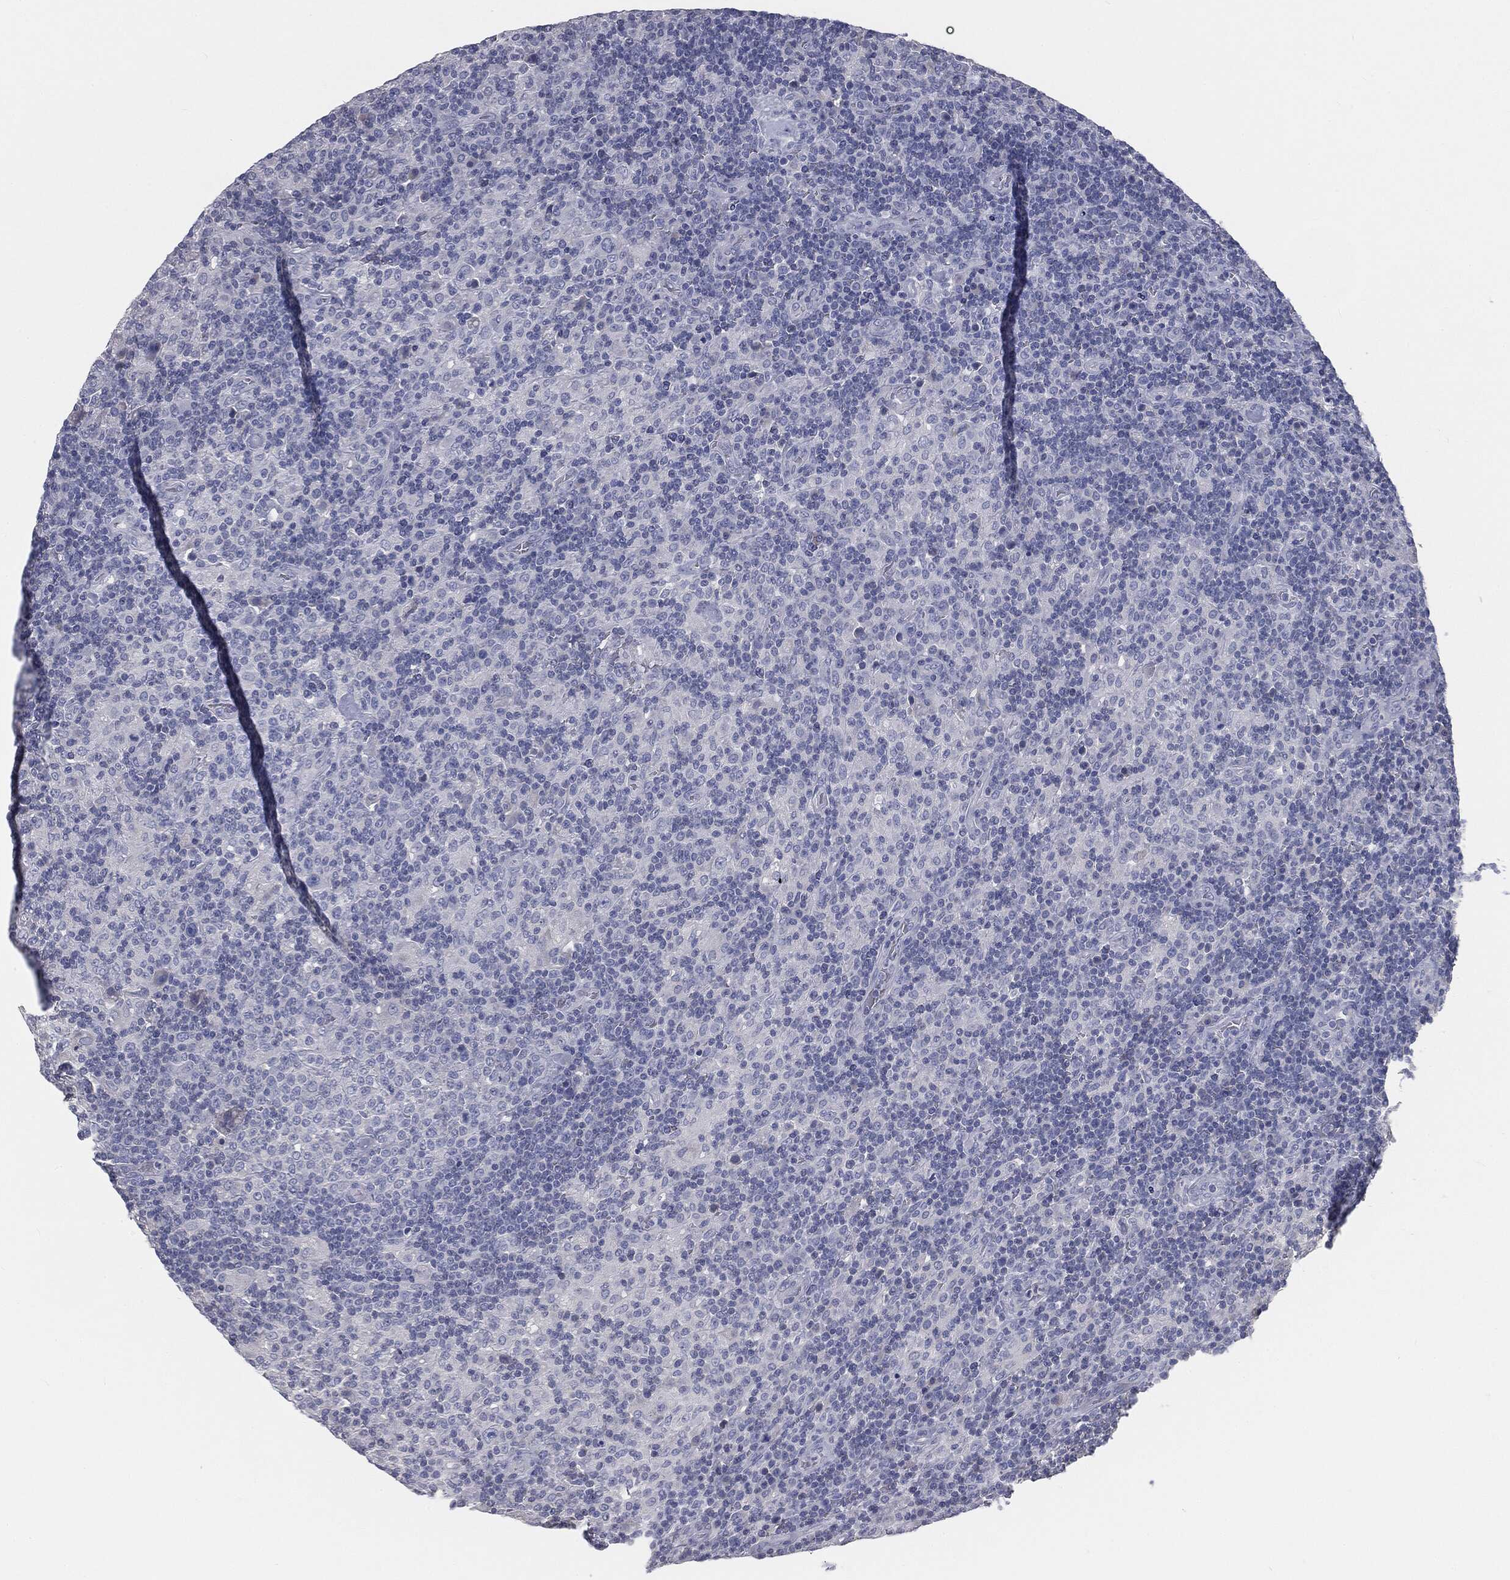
{"staining": {"intensity": "negative", "quantity": "none", "location": "none"}, "tissue": "lymphoma", "cell_type": "Tumor cells", "image_type": "cancer", "snomed": [{"axis": "morphology", "description": "Hodgkin's disease, NOS"}, {"axis": "topography", "description": "Lymph node"}], "caption": "Immunohistochemistry (IHC) image of Hodgkin's disease stained for a protein (brown), which displays no staining in tumor cells.", "gene": "CAV3", "patient": {"sex": "male", "age": 70}}